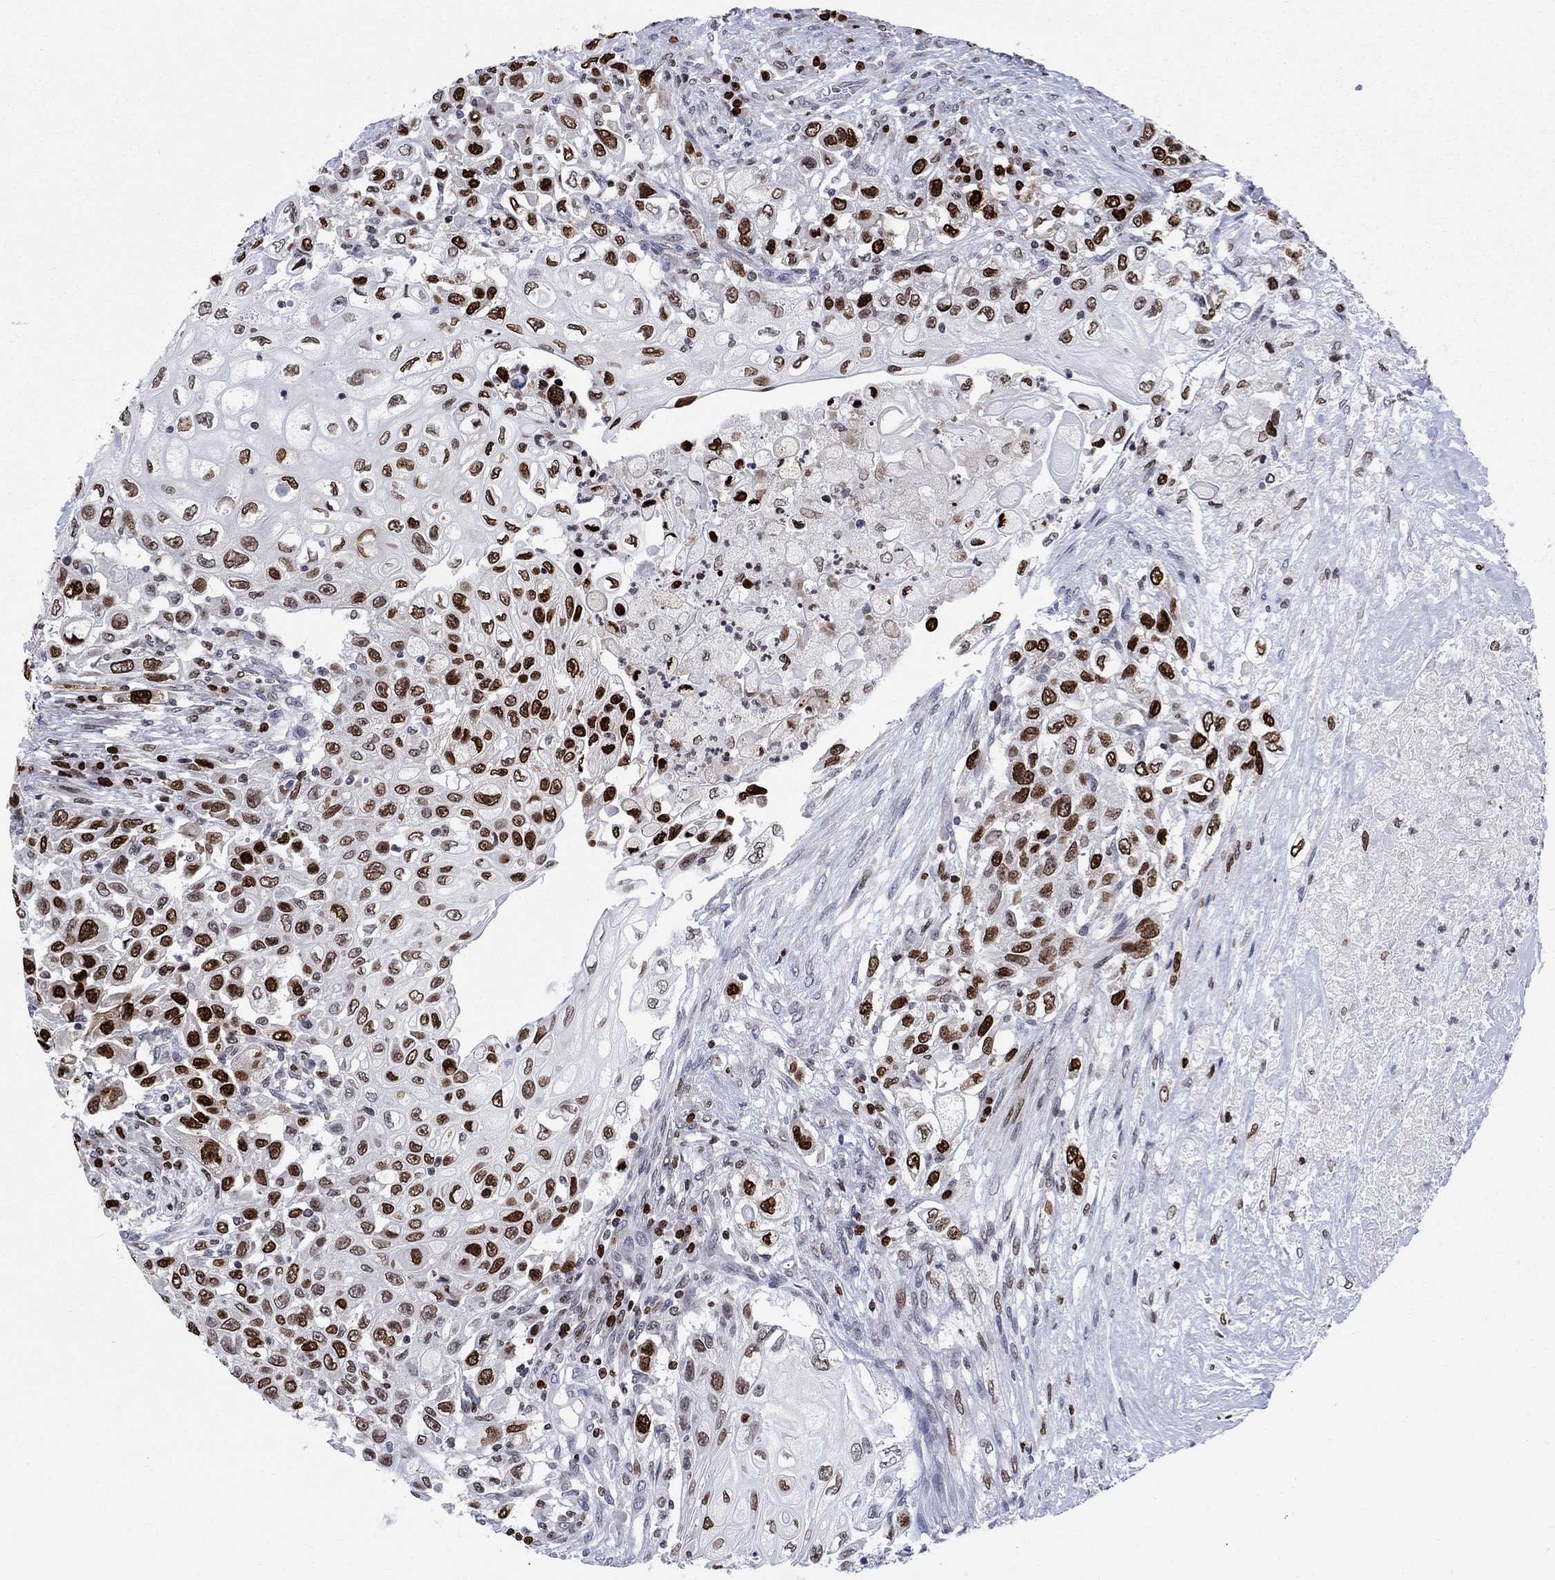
{"staining": {"intensity": "strong", "quantity": "25%-75%", "location": "nuclear"}, "tissue": "urothelial cancer", "cell_type": "Tumor cells", "image_type": "cancer", "snomed": [{"axis": "morphology", "description": "Urothelial carcinoma, High grade"}, {"axis": "topography", "description": "Urinary bladder"}], "caption": "Immunohistochemical staining of urothelial cancer displays high levels of strong nuclear expression in approximately 25%-75% of tumor cells. (Brightfield microscopy of DAB IHC at high magnification).", "gene": "HMGA1", "patient": {"sex": "female", "age": 56}}